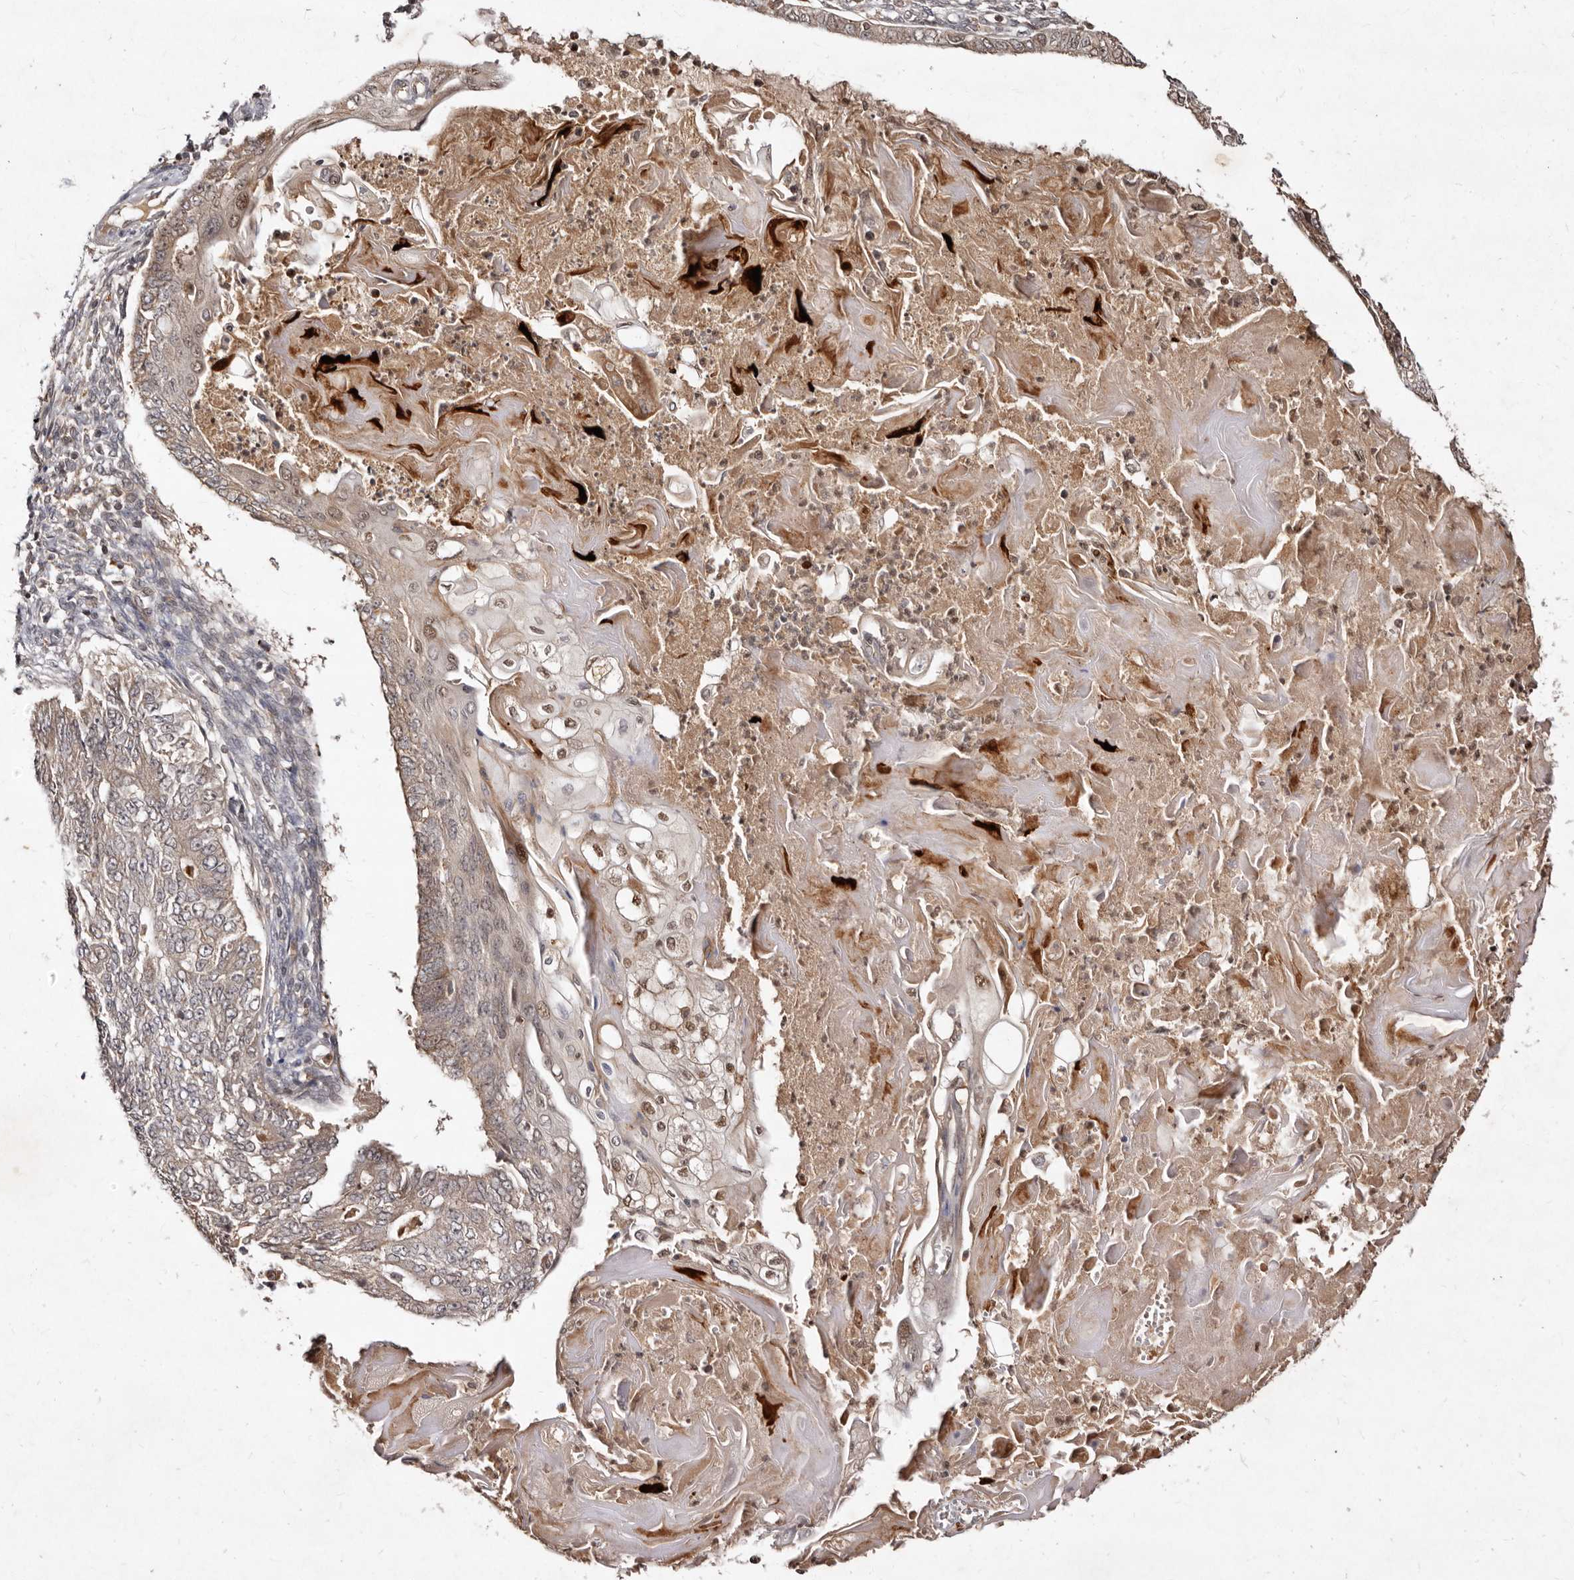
{"staining": {"intensity": "weak", "quantity": "25%-75%", "location": "cytoplasmic/membranous"}, "tissue": "endometrial cancer", "cell_type": "Tumor cells", "image_type": "cancer", "snomed": [{"axis": "morphology", "description": "Adenocarcinoma, NOS"}, {"axis": "topography", "description": "Endometrium"}], "caption": "High-magnification brightfield microscopy of adenocarcinoma (endometrial) stained with DAB (3,3'-diaminobenzidine) (brown) and counterstained with hematoxylin (blue). tumor cells exhibit weak cytoplasmic/membranous staining is identified in about25%-75% of cells.", "gene": "LCORL", "patient": {"sex": "female", "age": 32}}